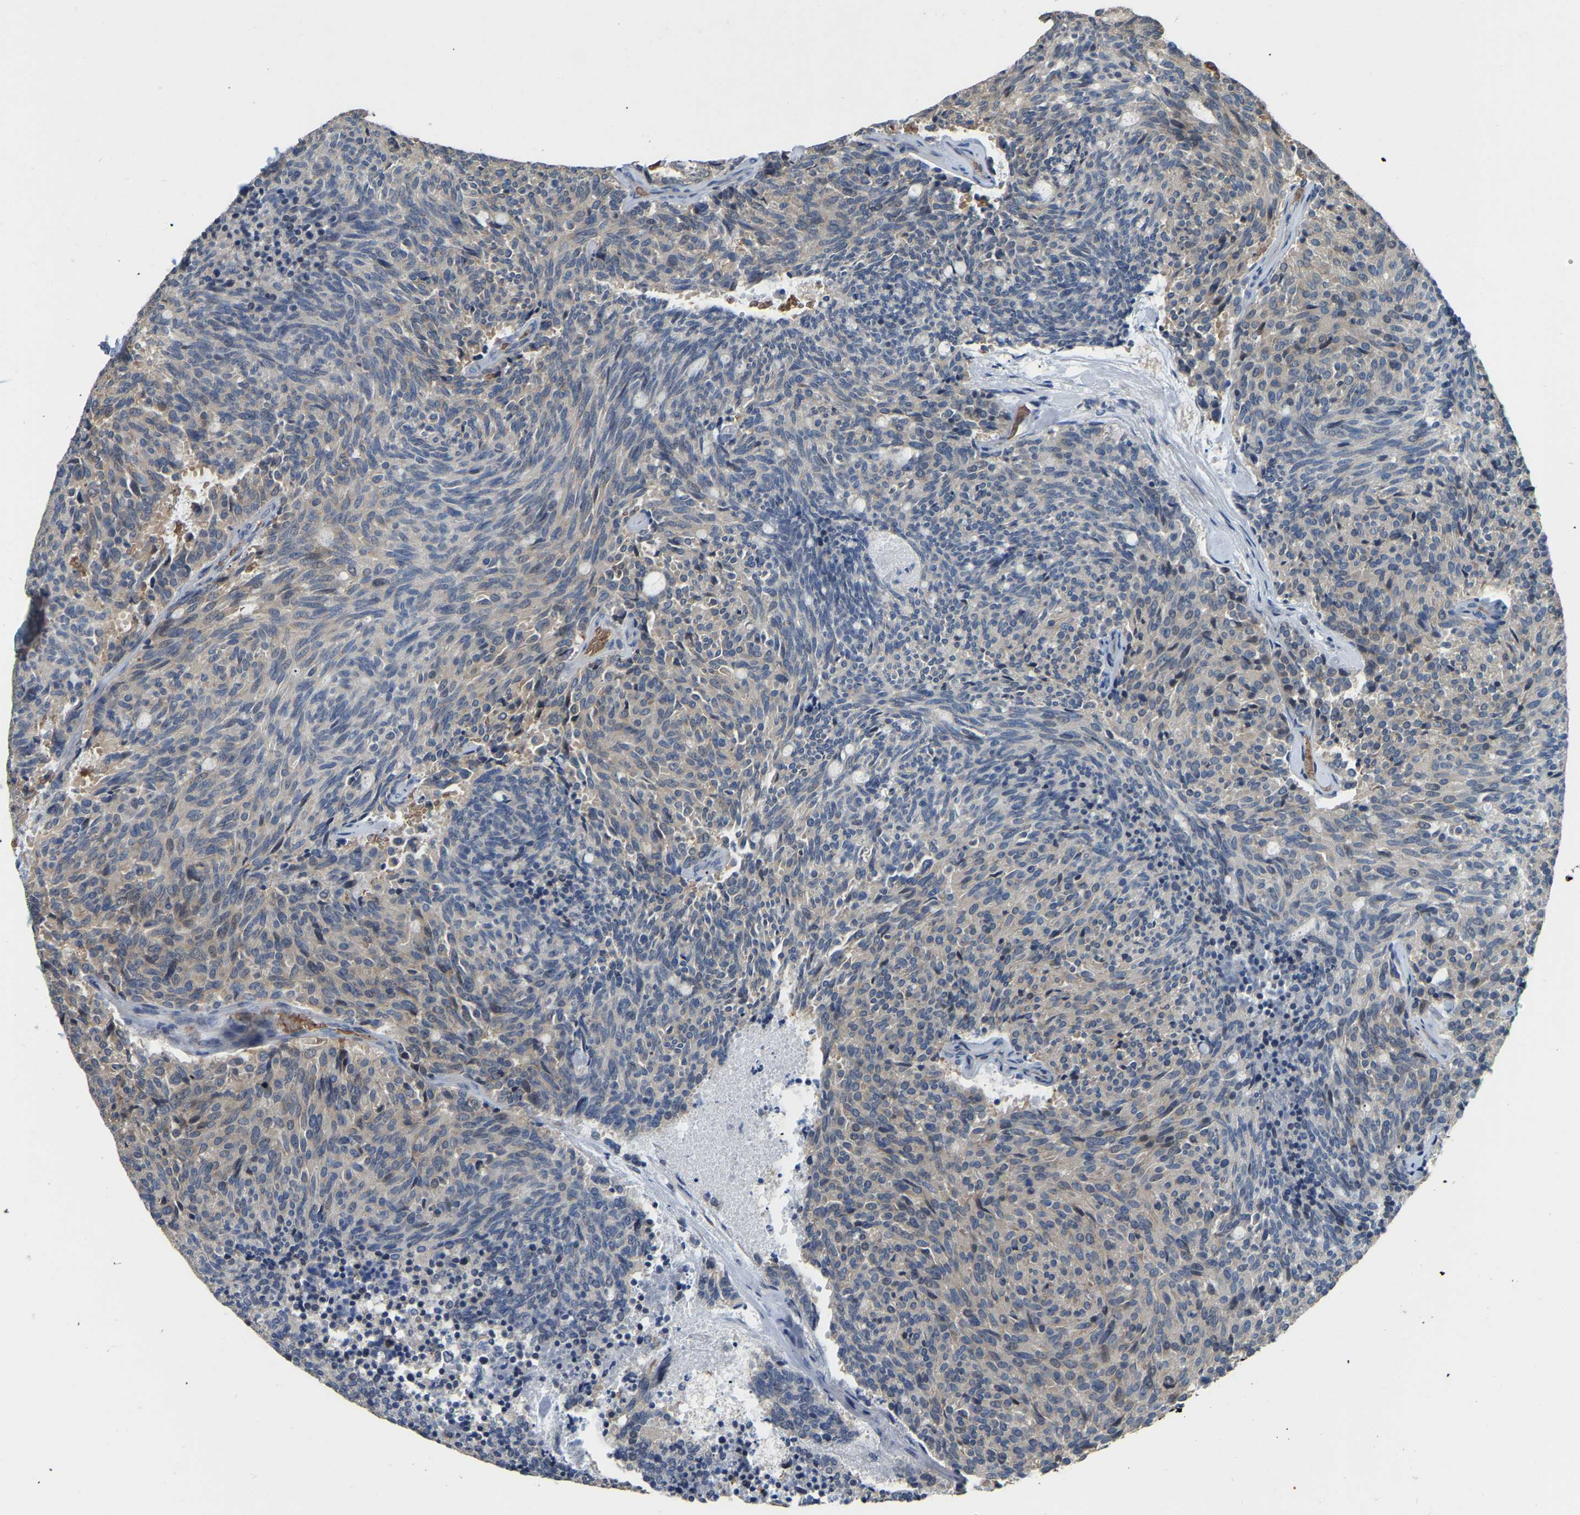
{"staining": {"intensity": "weak", "quantity": "<25%", "location": "cytoplasmic/membranous"}, "tissue": "carcinoid", "cell_type": "Tumor cells", "image_type": "cancer", "snomed": [{"axis": "morphology", "description": "Carcinoid, malignant, NOS"}, {"axis": "topography", "description": "Pancreas"}], "caption": "Immunohistochemistry of malignant carcinoid shows no expression in tumor cells.", "gene": "CFAP298", "patient": {"sex": "female", "age": 54}}